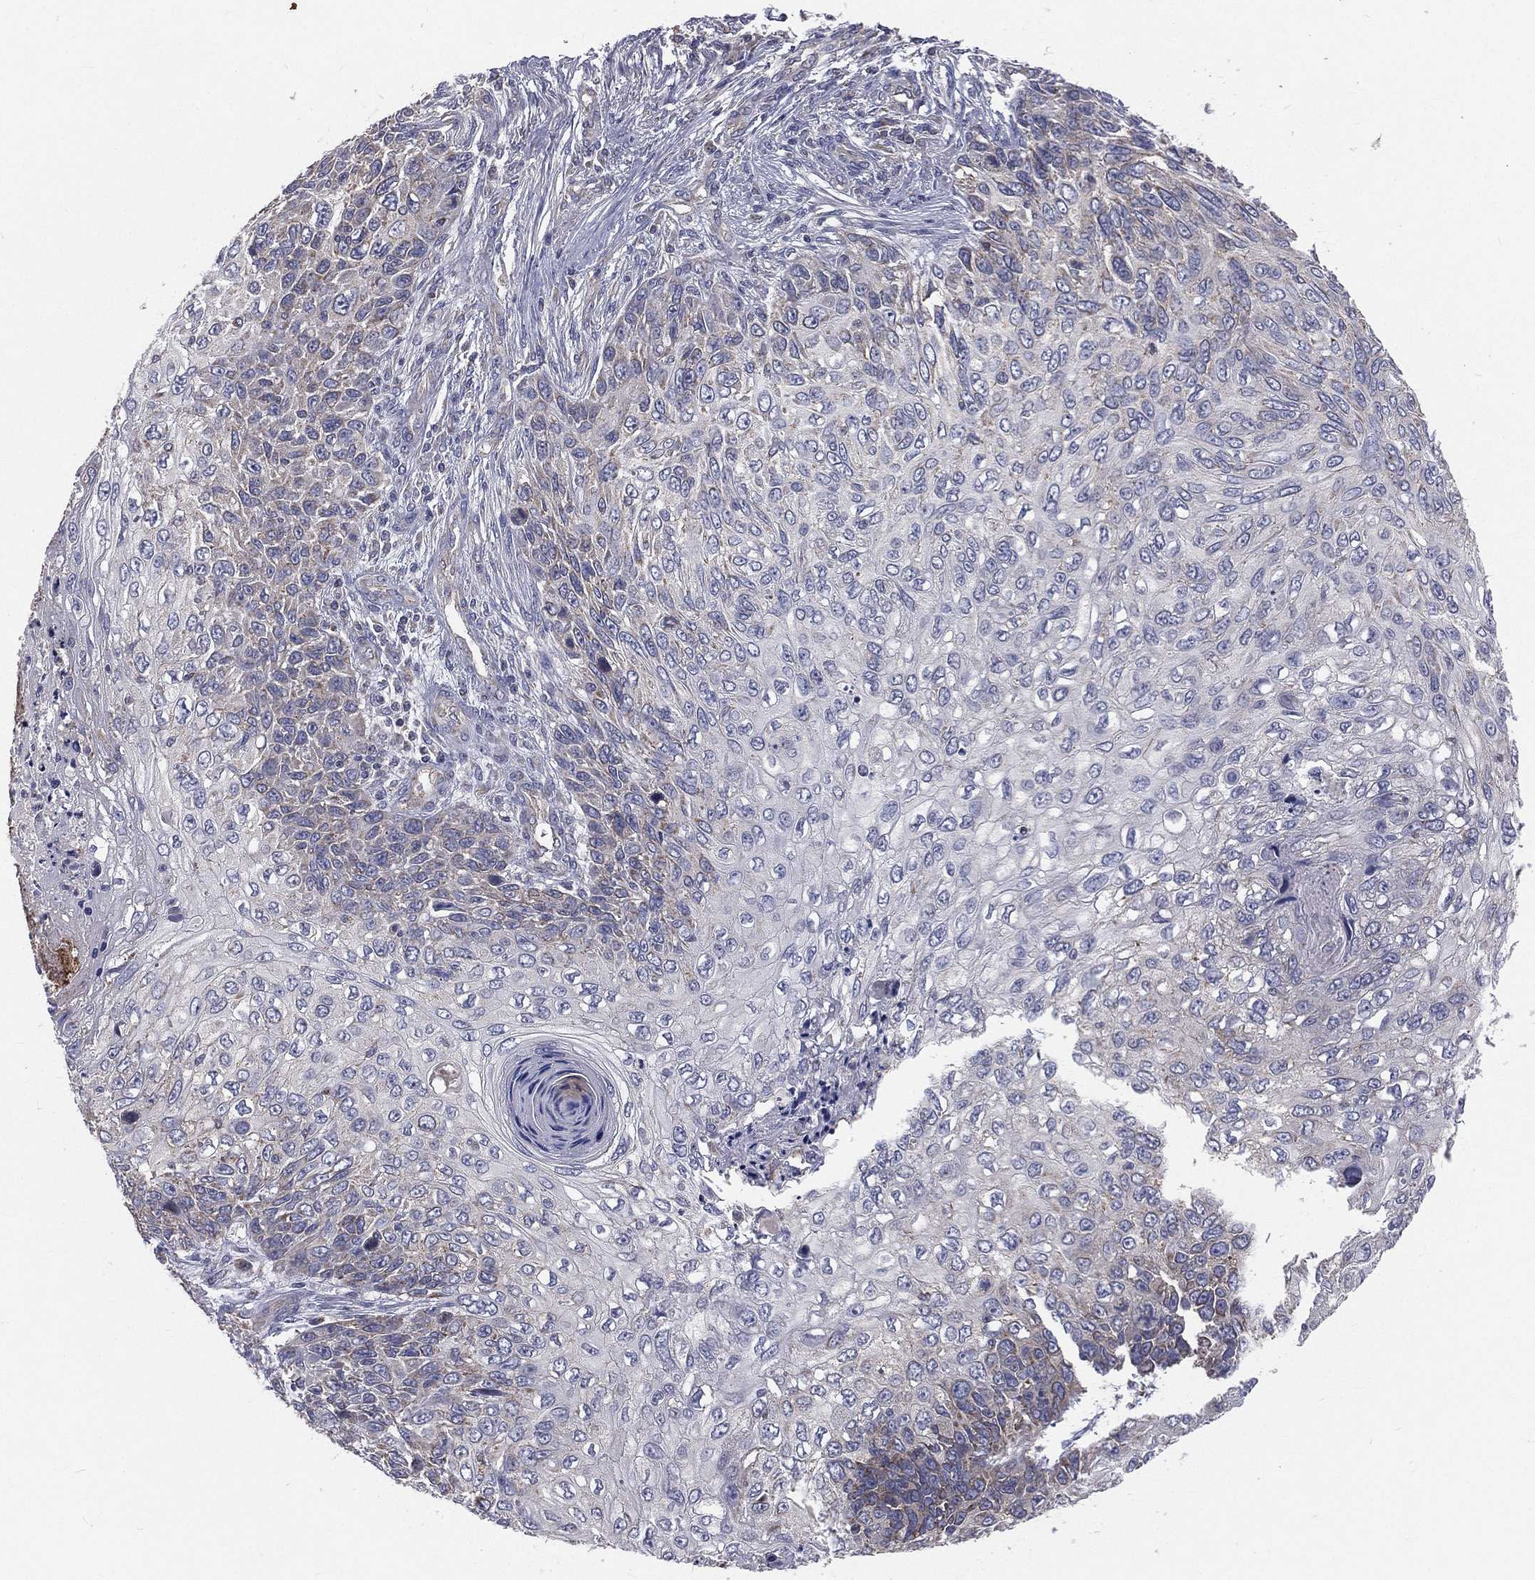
{"staining": {"intensity": "negative", "quantity": "none", "location": "none"}, "tissue": "skin cancer", "cell_type": "Tumor cells", "image_type": "cancer", "snomed": [{"axis": "morphology", "description": "Squamous cell carcinoma, NOS"}, {"axis": "topography", "description": "Skin"}], "caption": "This is a photomicrograph of immunohistochemistry (IHC) staining of skin cancer (squamous cell carcinoma), which shows no staining in tumor cells.", "gene": "HADH", "patient": {"sex": "male", "age": 92}}